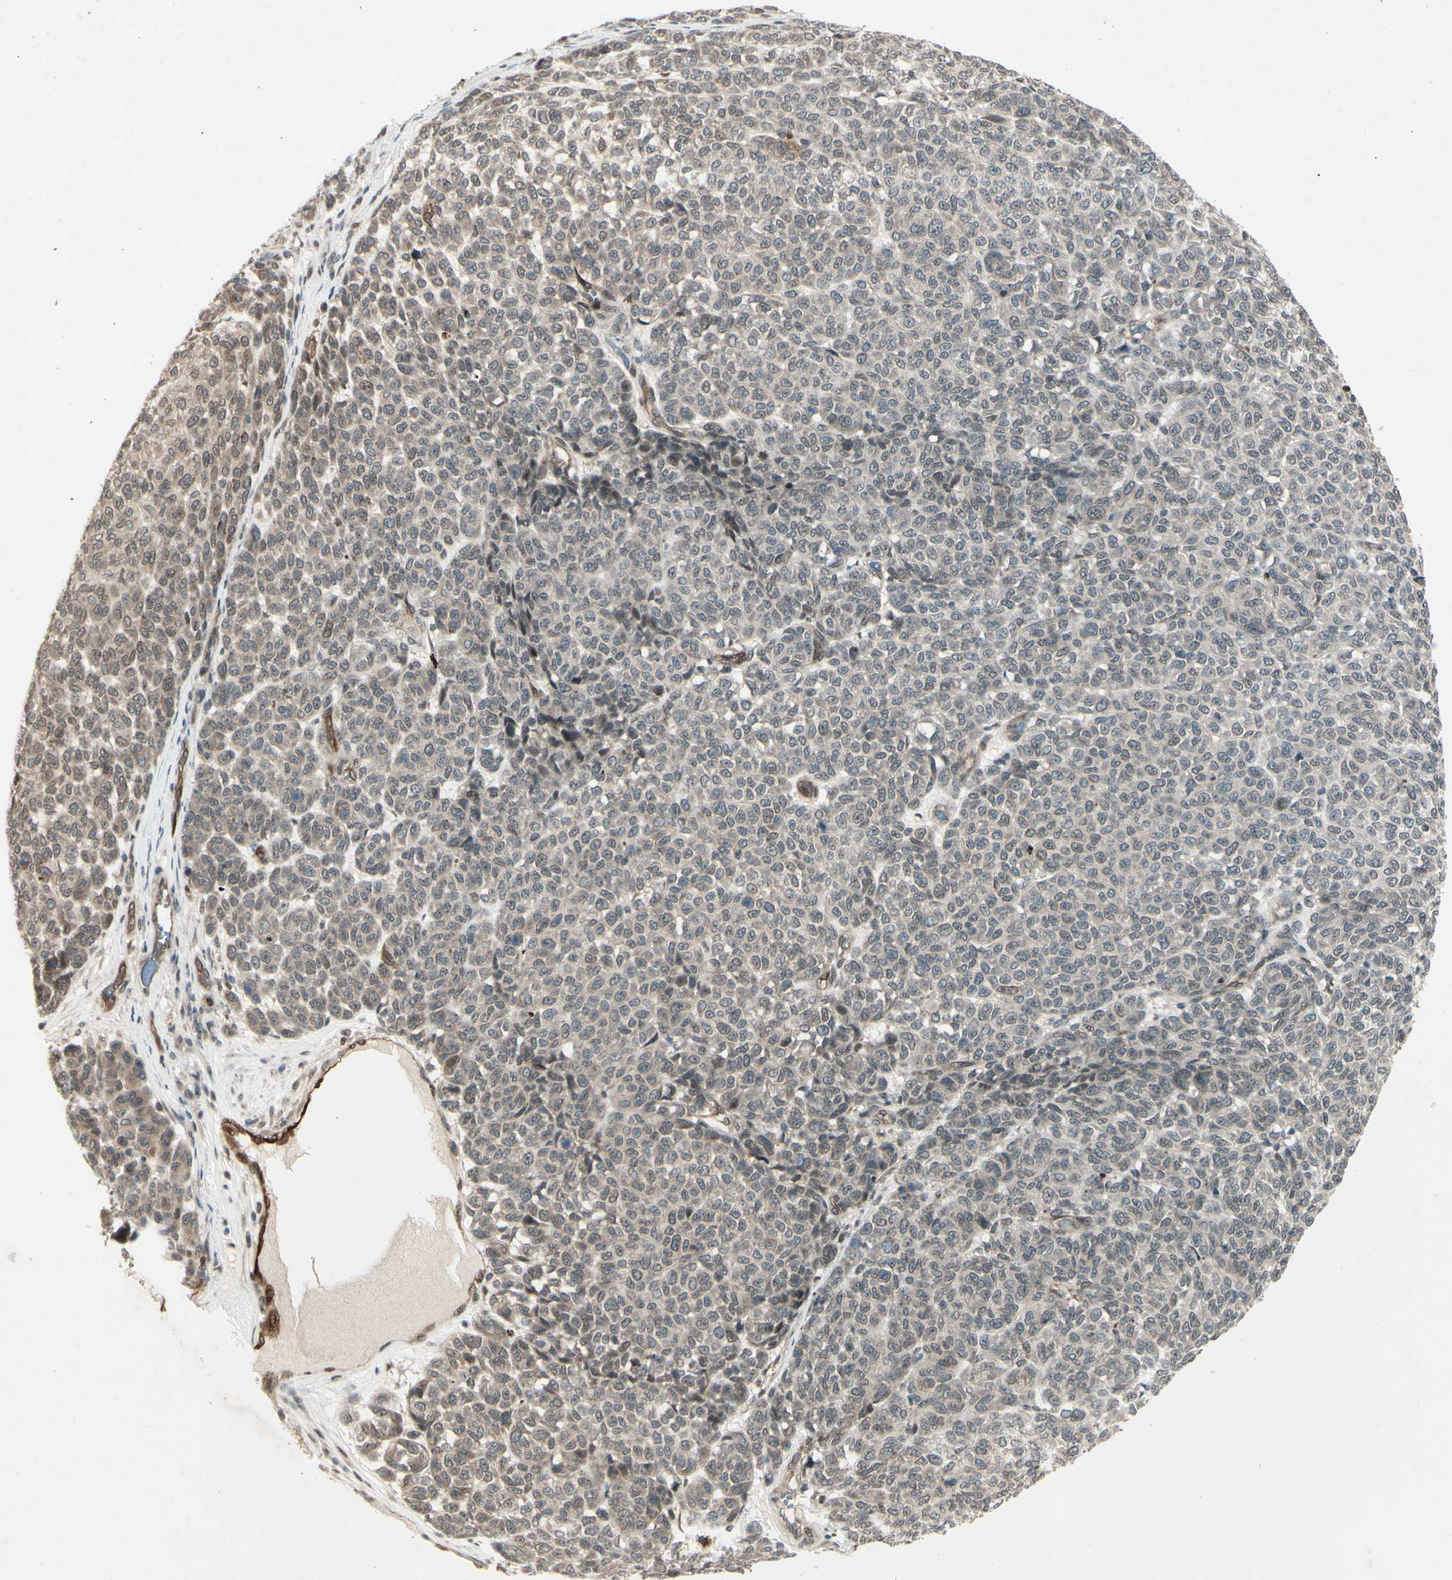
{"staining": {"intensity": "weak", "quantity": "25%-75%", "location": "cytoplasmic/membranous"}, "tissue": "melanoma", "cell_type": "Tumor cells", "image_type": "cancer", "snomed": [{"axis": "morphology", "description": "Malignant melanoma, NOS"}, {"axis": "topography", "description": "Skin"}], "caption": "Immunohistochemistry of melanoma exhibits low levels of weak cytoplasmic/membranous positivity in about 25%-75% of tumor cells.", "gene": "MLF2", "patient": {"sex": "male", "age": 59}}